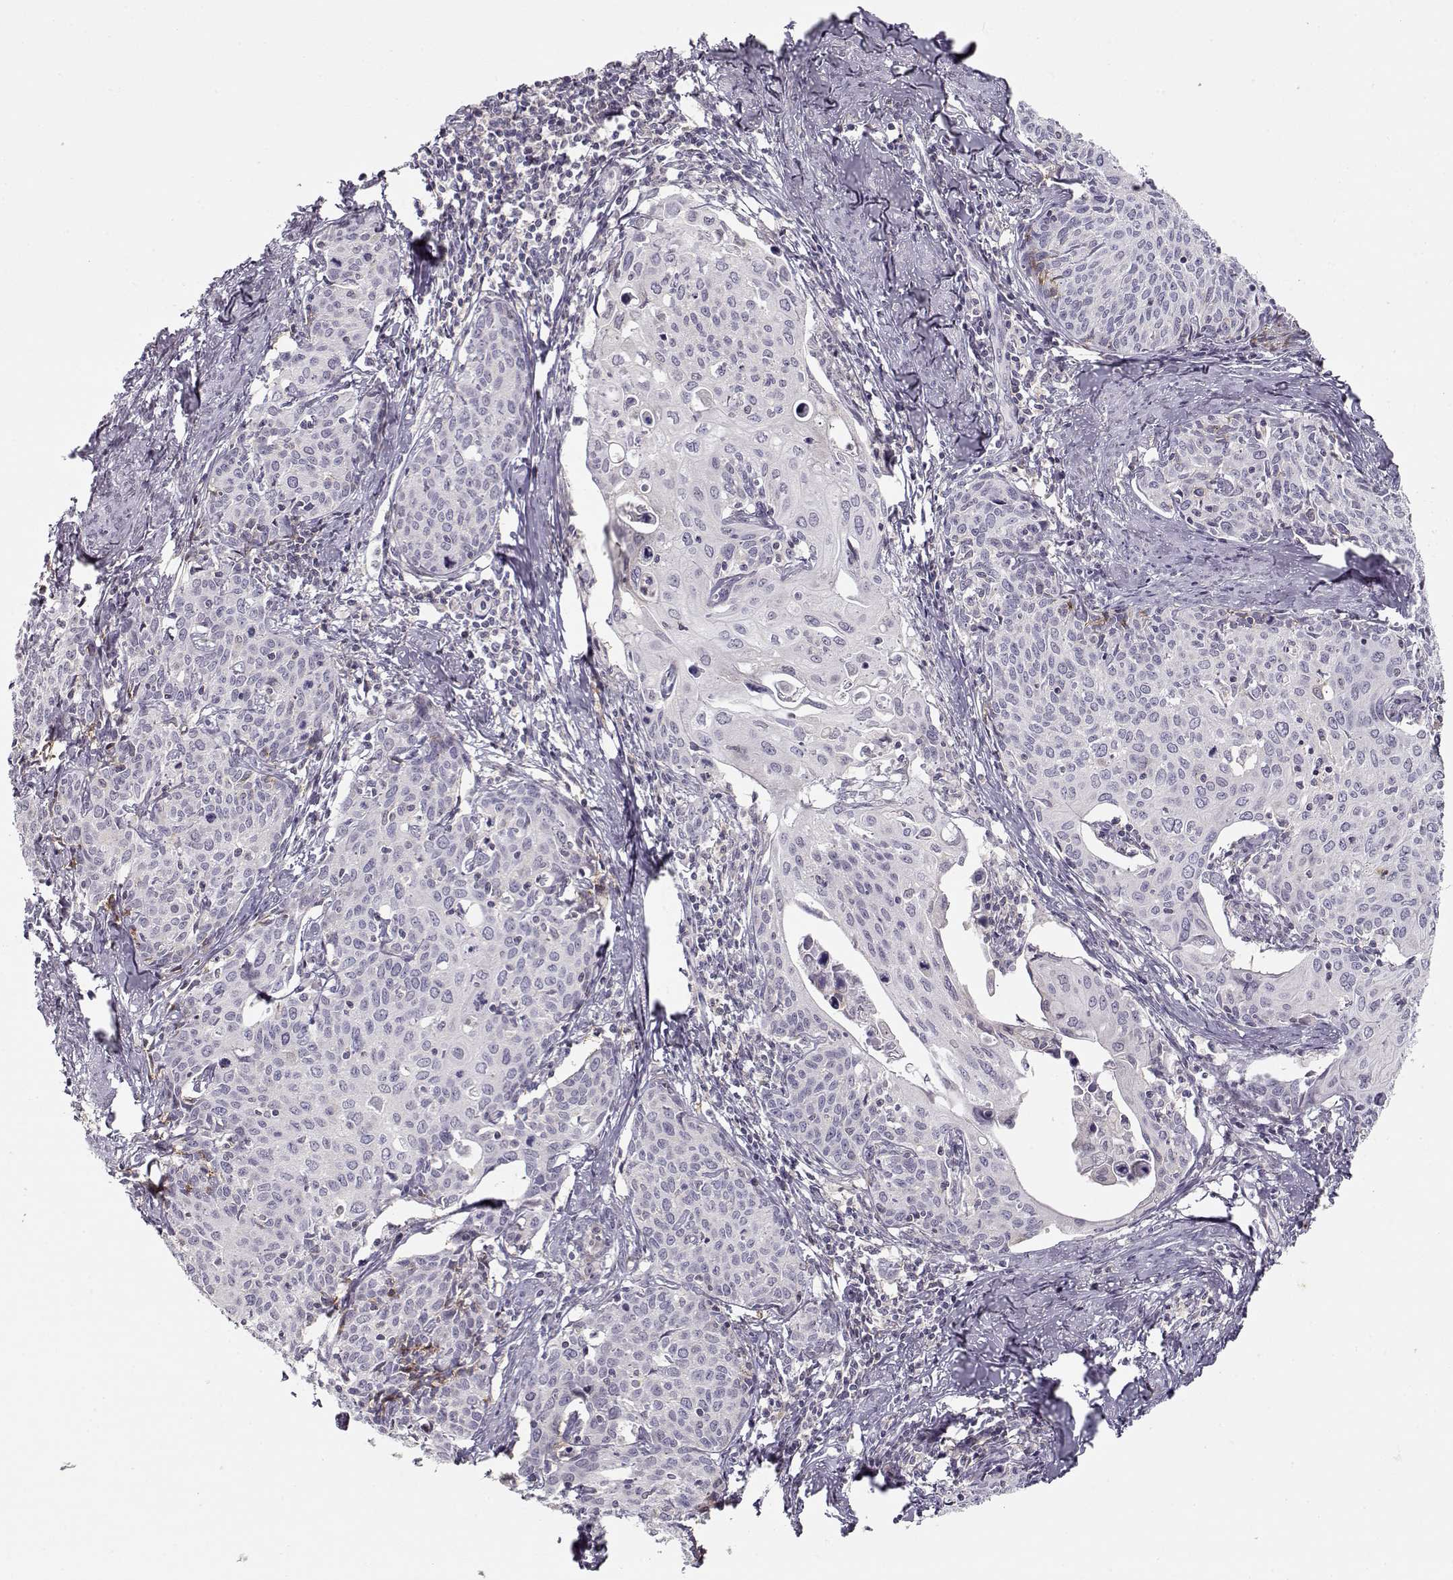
{"staining": {"intensity": "negative", "quantity": "none", "location": "none"}, "tissue": "cervical cancer", "cell_type": "Tumor cells", "image_type": "cancer", "snomed": [{"axis": "morphology", "description": "Squamous cell carcinoma, NOS"}, {"axis": "topography", "description": "Cervix"}], "caption": "There is no significant expression in tumor cells of cervical squamous cell carcinoma.", "gene": "TEPP", "patient": {"sex": "female", "age": 62}}